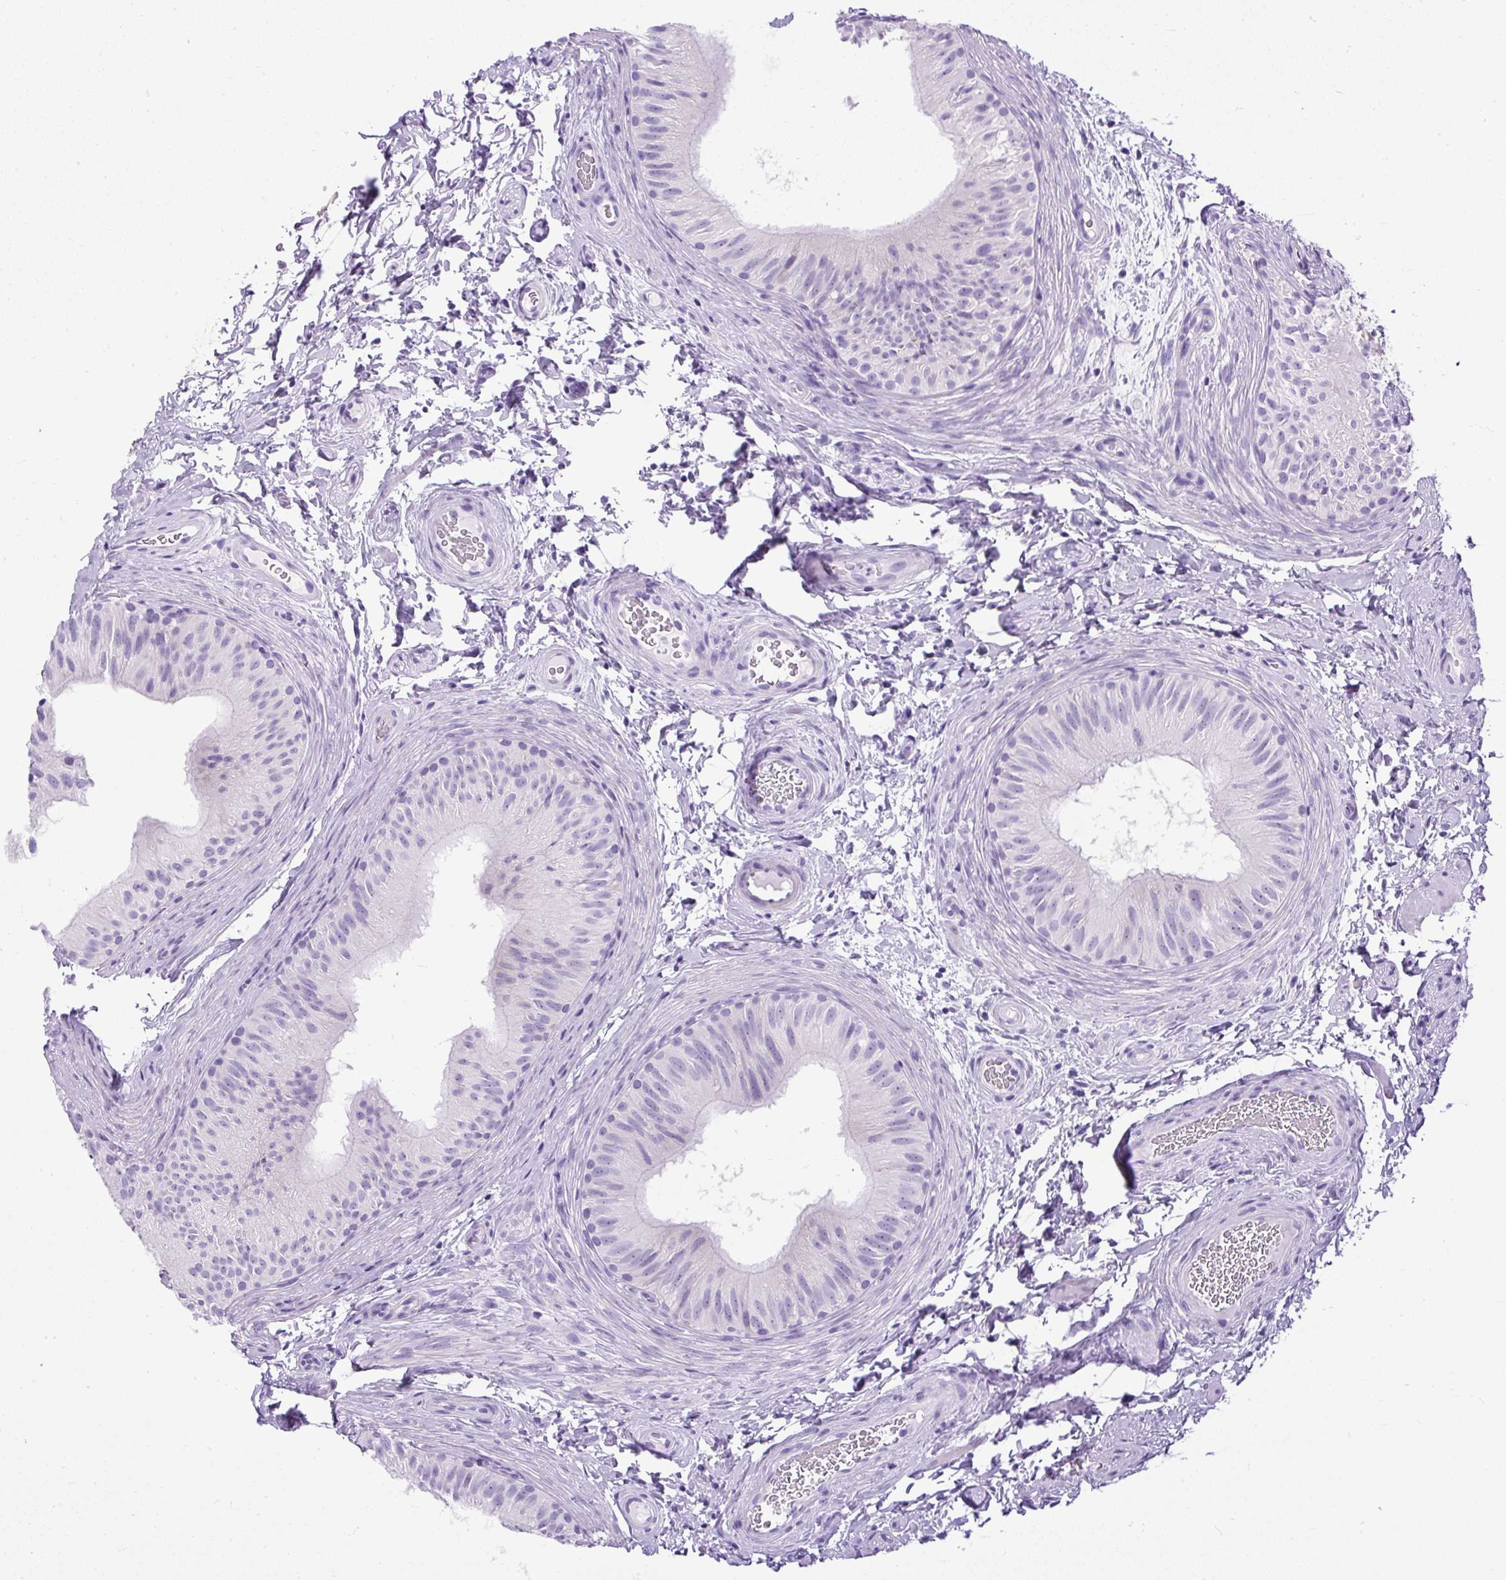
{"staining": {"intensity": "negative", "quantity": "none", "location": "none"}, "tissue": "epididymis", "cell_type": "Glandular cells", "image_type": "normal", "snomed": [{"axis": "morphology", "description": "Normal tissue, NOS"}, {"axis": "topography", "description": "Epididymis"}], "caption": "This is an immunohistochemistry photomicrograph of normal epididymis. There is no staining in glandular cells.", "gene": "UPP1", "patient": {"sex": "male", "age": 24}}